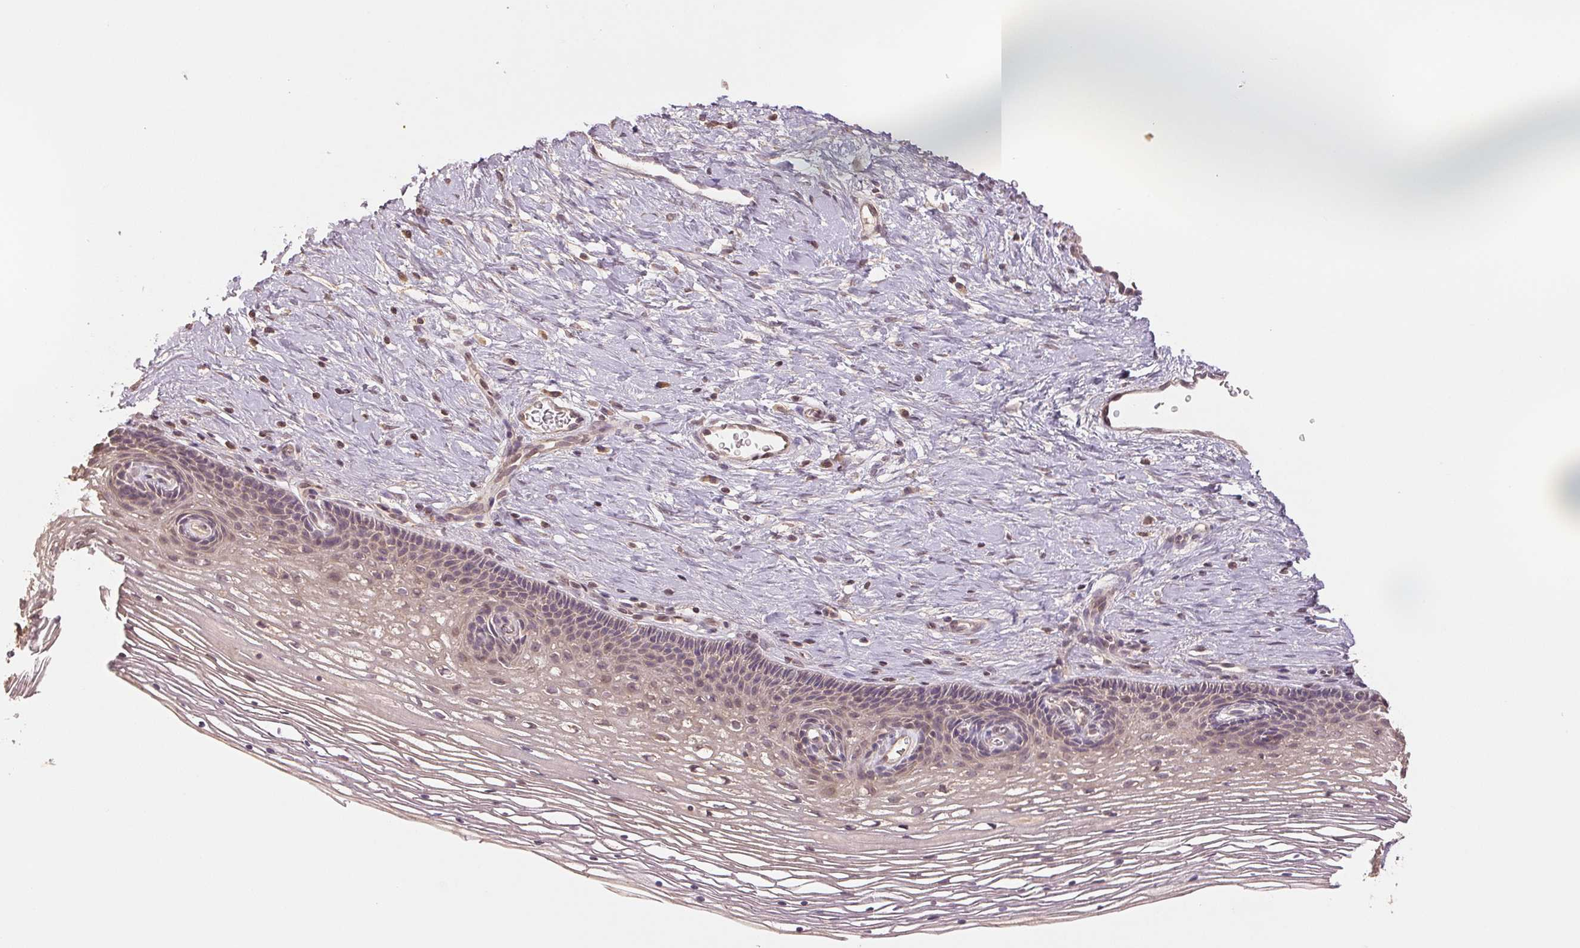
{"staining": {"intensity": "negative", "quantity": "none", "location": "none"}, "tissue": "cervix", "cell_type": "Glandular cells", "image_type": "normal", "snomed": [{"axis": "morphology", "description": "Normal tissue, NOS"}, {"axis": "topography", "description": "Cervix"}], "caption": "IHC of benign human cervix reveals no staining in glandular cells.", "gene": "COX14", "patient": {"sex": "female", "age": 34}}